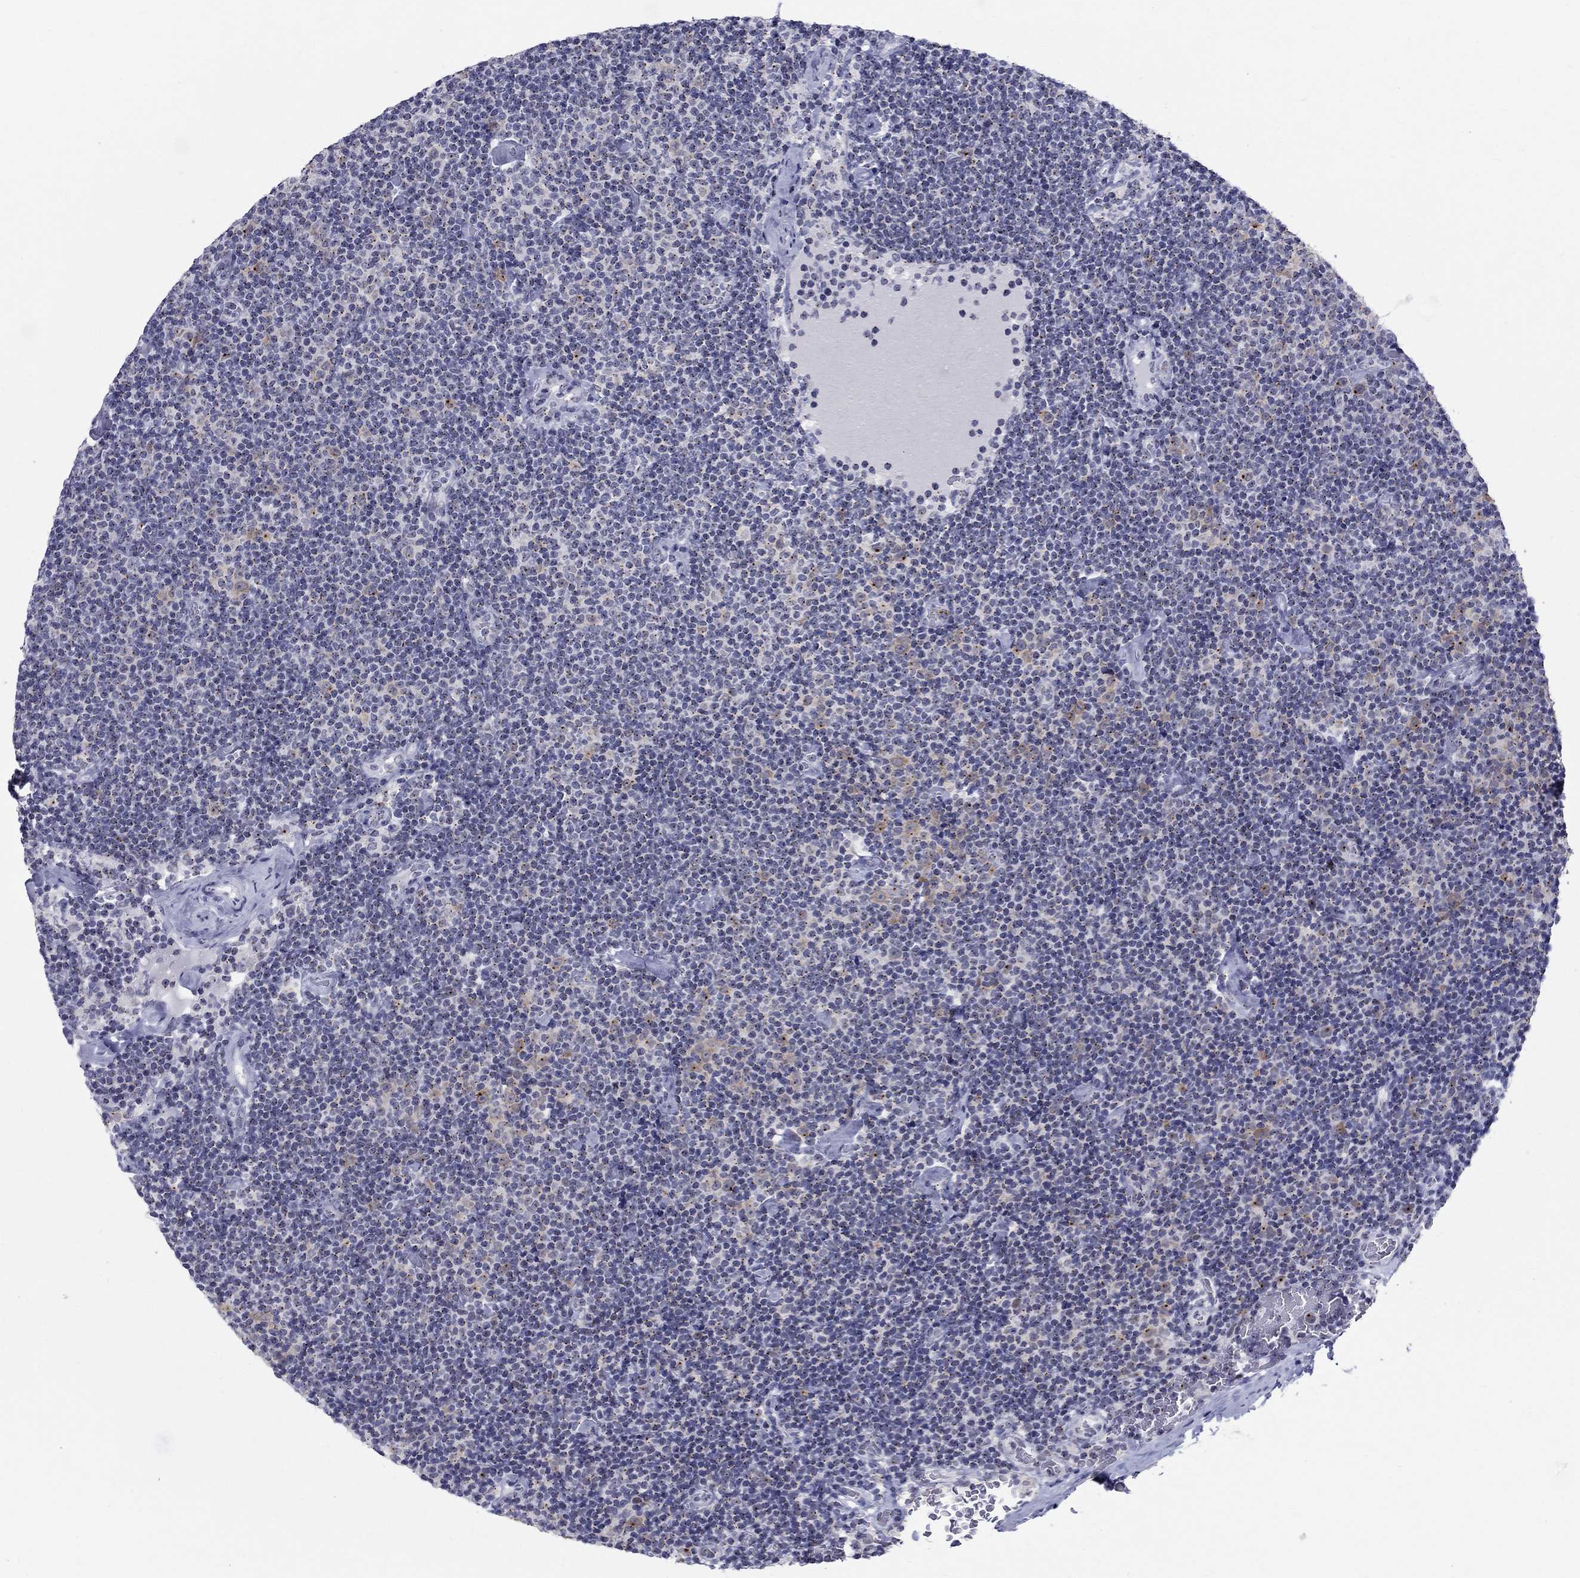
{"staining": {"intensity": "weak", "quantity": ">75%", "location": "cytoplasmic/membranous"}, "tissue": "lymphoma", "cell_type": "Tumor cells", "image_type": "cancer", "snomed": [{"axis": "morphology", "description": "Malignant lymphoma, non-Hodgkin's type, Low grade"}, {"axis": "topography", "description": "Lymph node"}], "caption": "Brown immunohistochemical staining in low-grade malignant lymphoma, non-Hodgkin's type demonstrates weak cytoplasmic/membranous expression in approximately >75% of tumor cells. The staining was performed using DAB to visualize the protein expression in brown, while the nuclei were stained in blue with hematoxylin (Magnification: 20x).", "gene": "CEP43", "patient": {"sex": "male", "age": 81}}